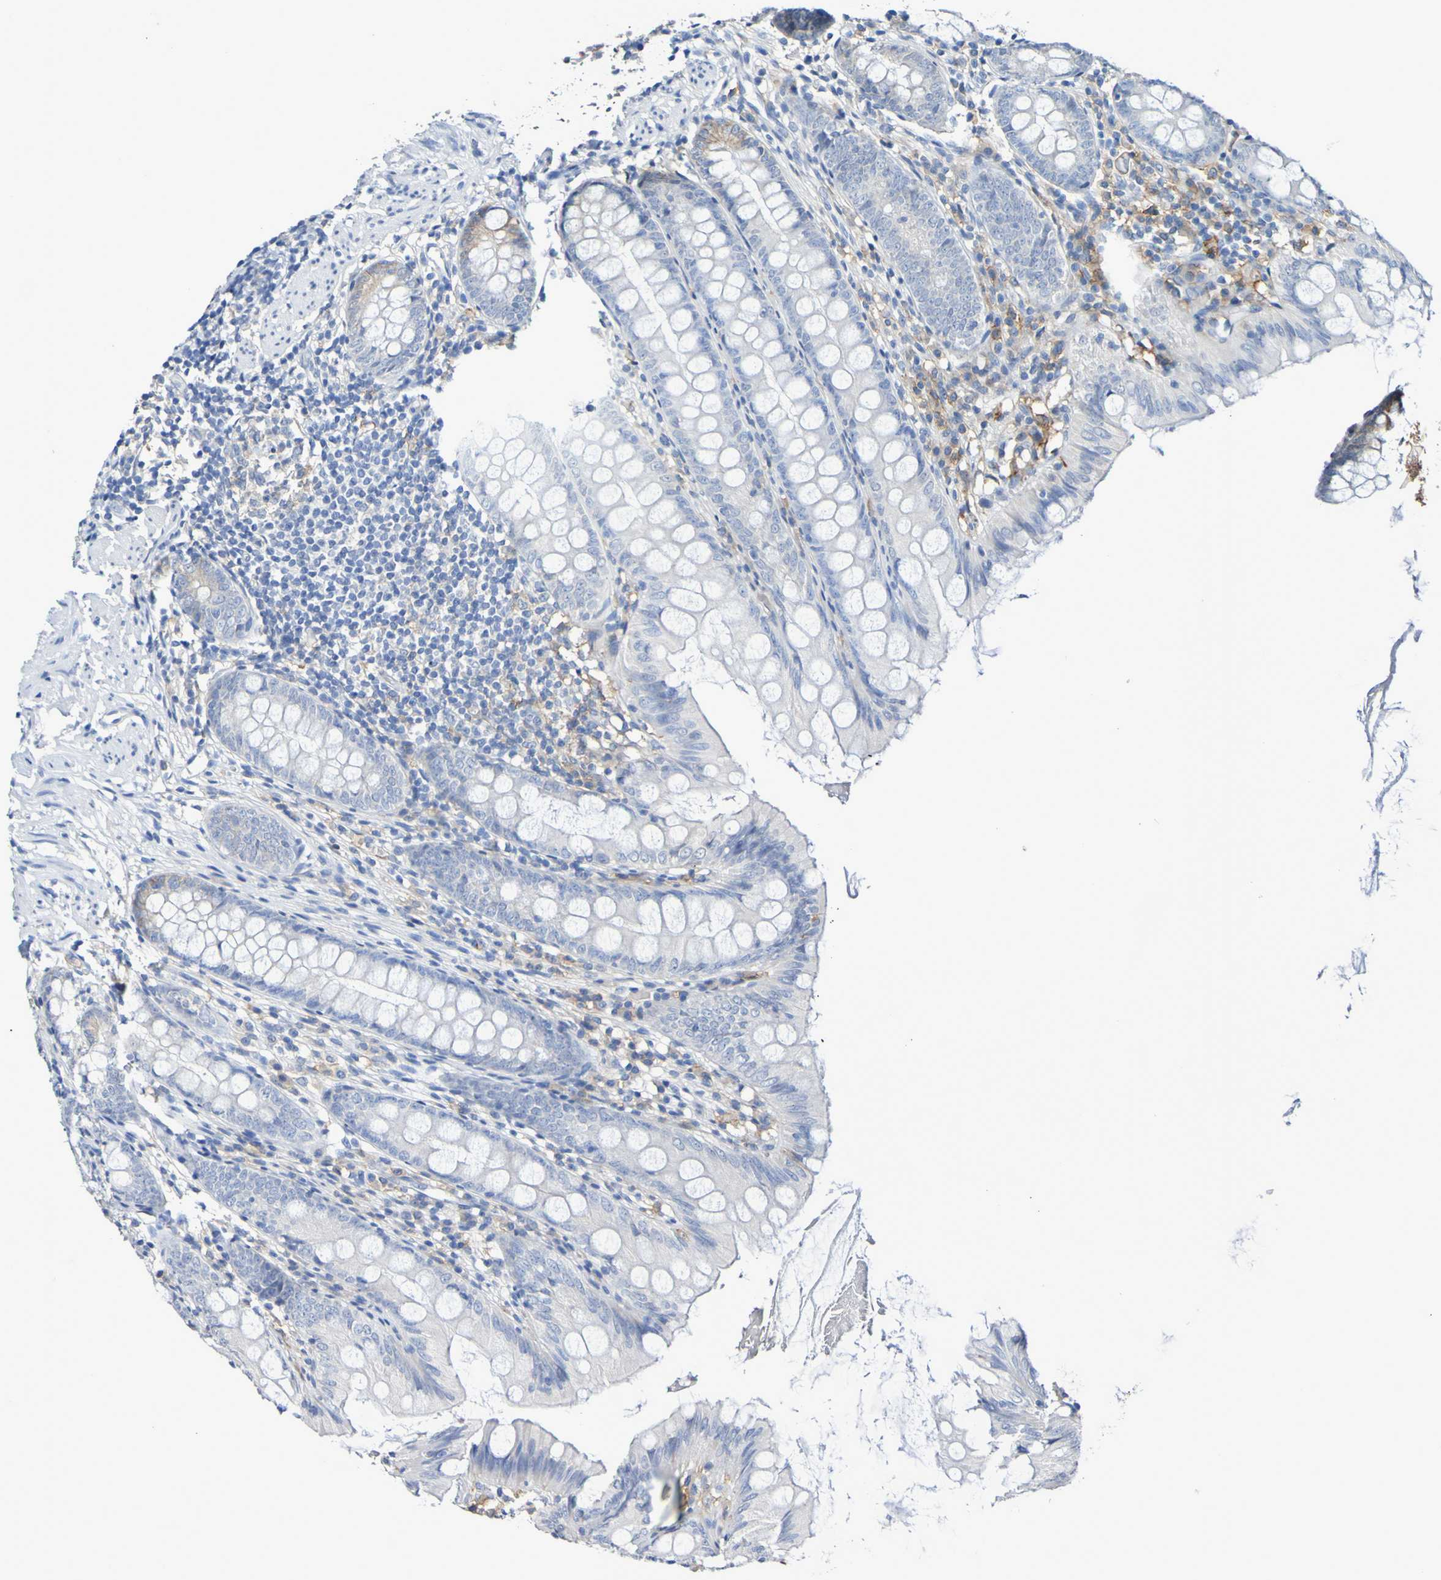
{"staining": {"intensity": "negative", "quantity": "none", "location": "none"}, "tissue": "appendix", "cell_type": "Glandular cells", "image_type": "normal", "snomed": [{"axis": "morphology", "description": "Normal tissue, NOS"}, {"axis": "topography", "description": "Appendix"}], "caption": "The immunohistochemistry histopathology image has no significant staining in glandular cells of appendix.", "gene": "SLC3A2", "patient": {"sex": "female", "age": 77}}